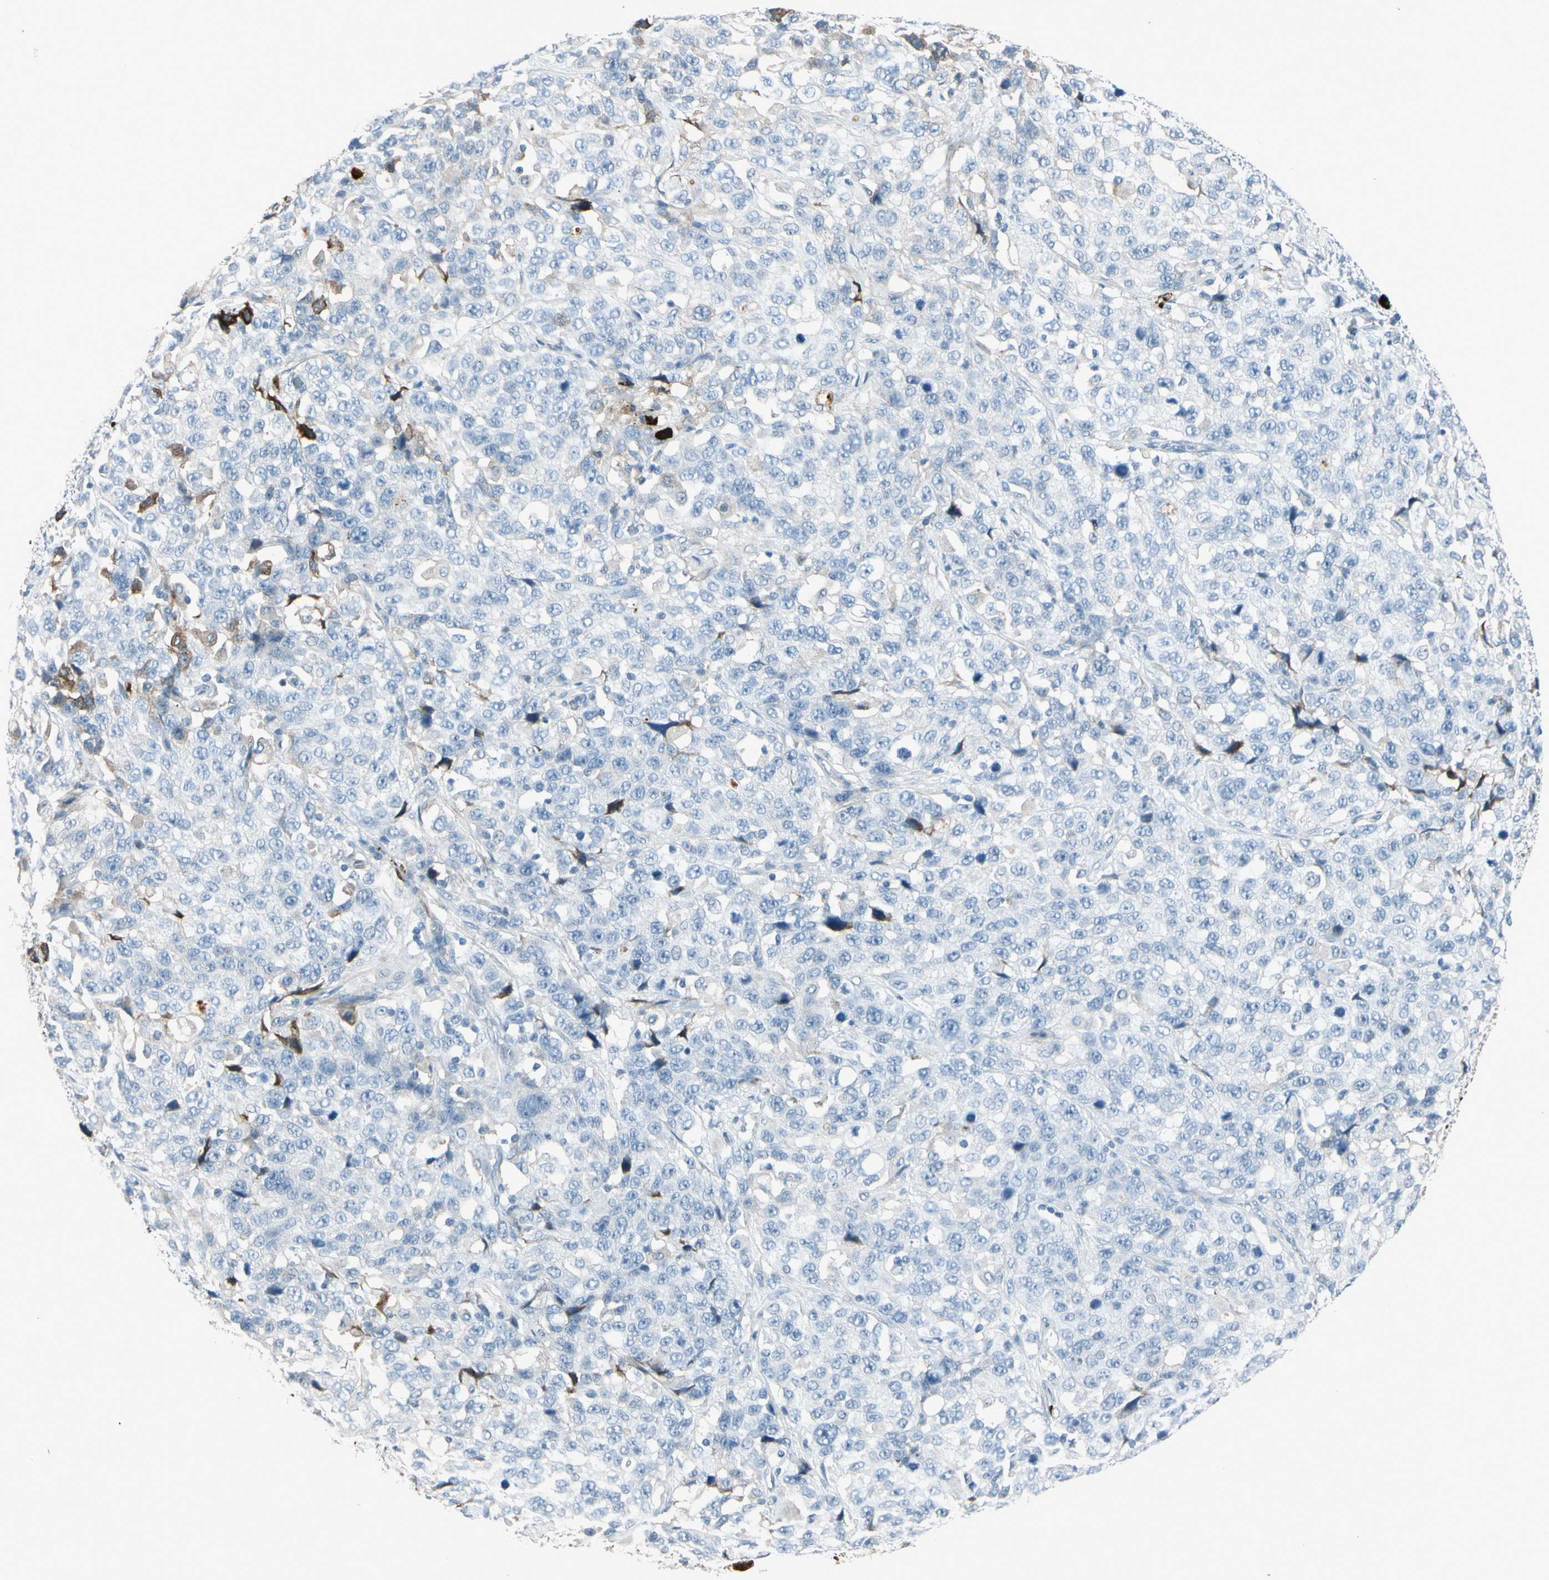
{"staining": {"intensity": "negative", "quantity": "none", "location": "none"}, "tissue": "stomach cancer", "cell_type": "Tumor cells", "image_type": "cancer", "snomed": [{"axis": "morphology", "description": "Normal tissue, NOS"}, {"axis": "morphology", "description": "Adenocarcinoma, NOS"}, {"axis": "topography", "description": "Stomach"}], "caption": "This histopathology image is of adenocarcinoma (stomach) stained with immunohistochemistry (IHC) to label a protein in brown with the nuclei are counter-stained blue. There is no staining in tumor cells. The staining is performed using DAB brown chromogen with nuclei counter-stained in using hematoxylin.", "gene": "IGHG1", "patient": {"sex": "male", "age": 48}}